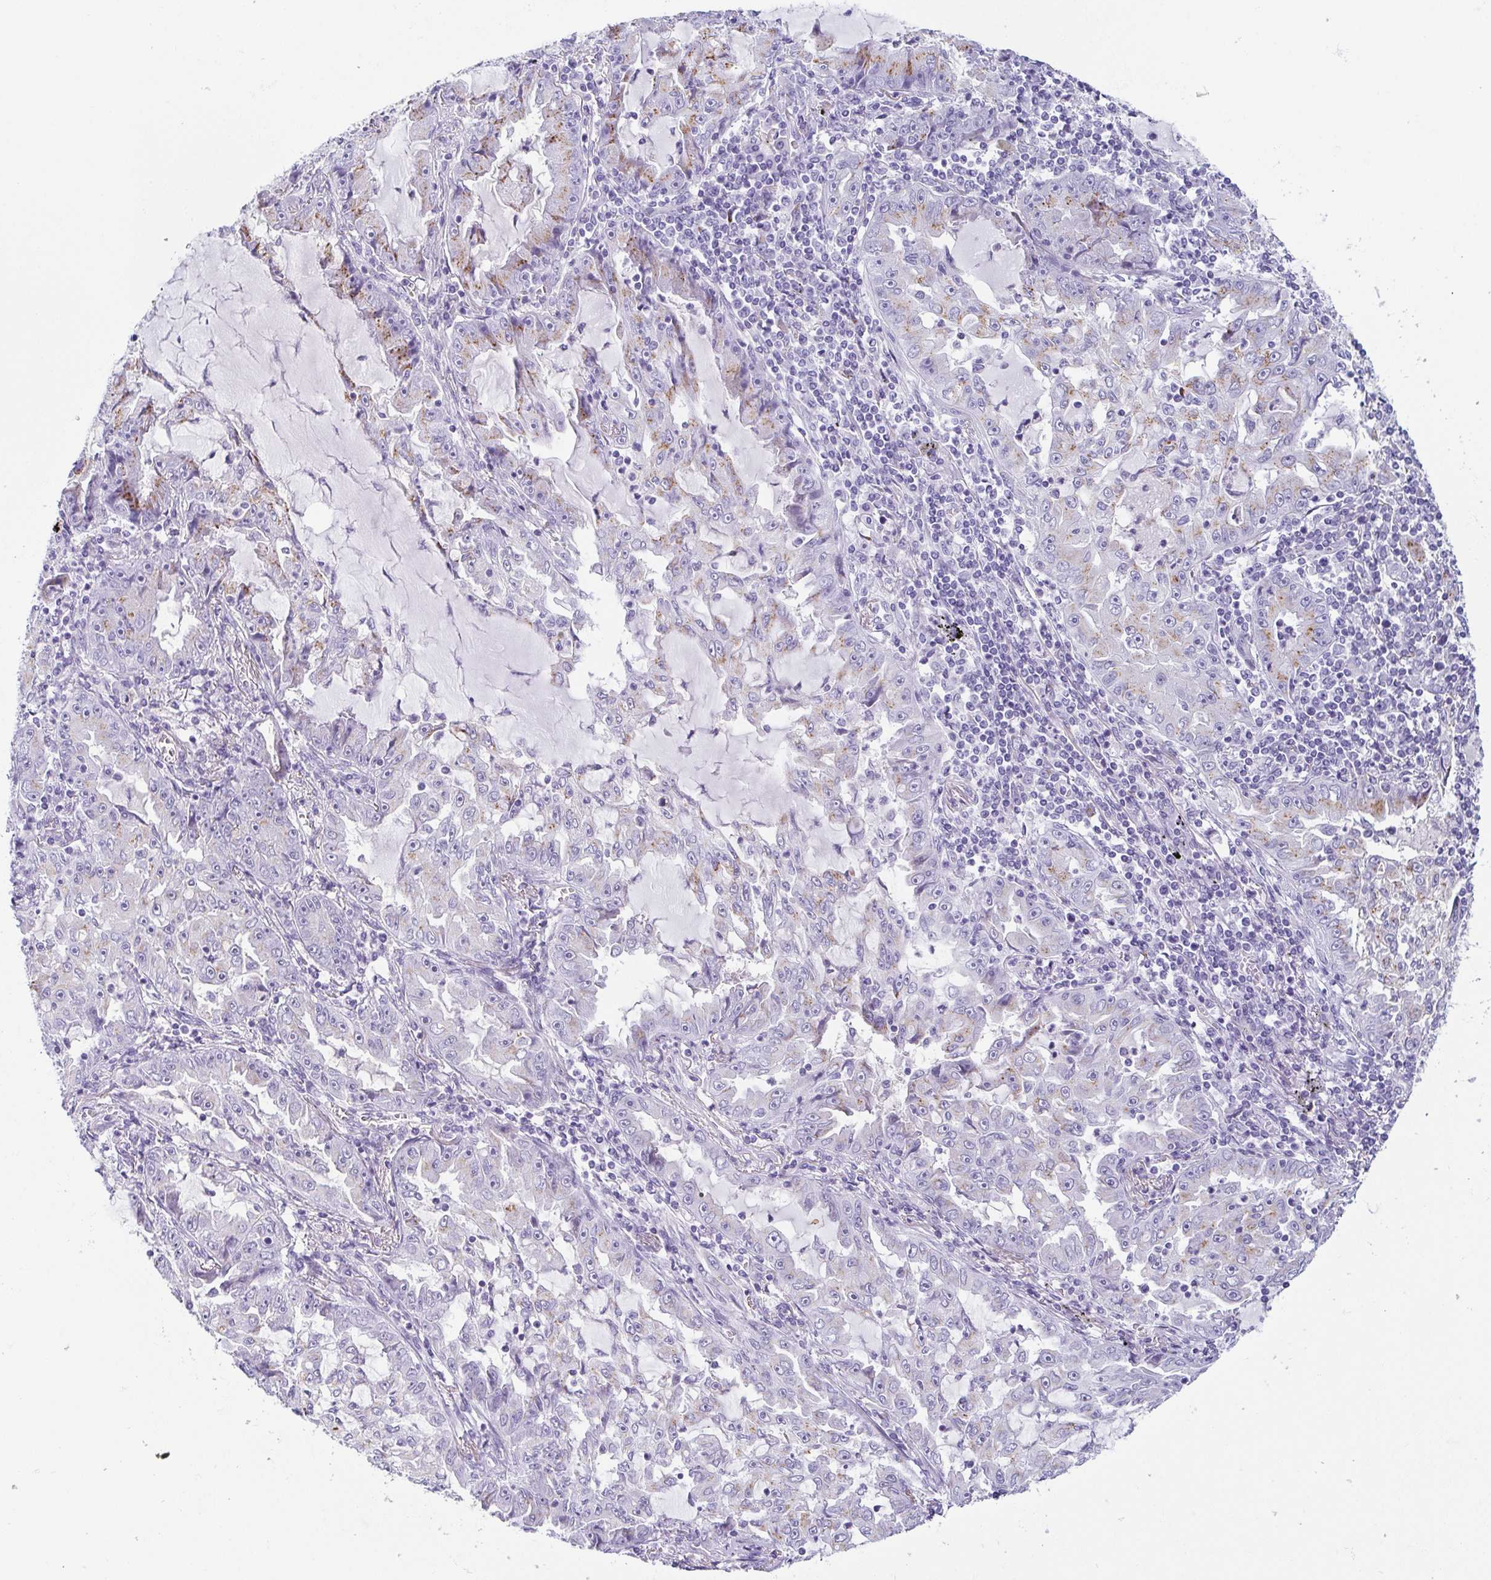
{"staining": {"intensity": "moderate", "quantity": "25%-75%", "location": "cytoplasmic/membranous"}, "tissue": "lung cancer", "cell_type": "Tumor cells", "image_type": "cancer", "snomed": [{"axis": "morphology", "description": "Adenocarcinoma, NOS"}, {"axis": "topography", "description": "Lung"}], "caption": "Lung adenocarcinoma stained for a protein (brown) displays moderate cytoplasmic/membranous positive positivity in about 25%-75% of tumor cells.", "gene": "LDLRAD1", "patient": {"sex": "female", "age": 52}}